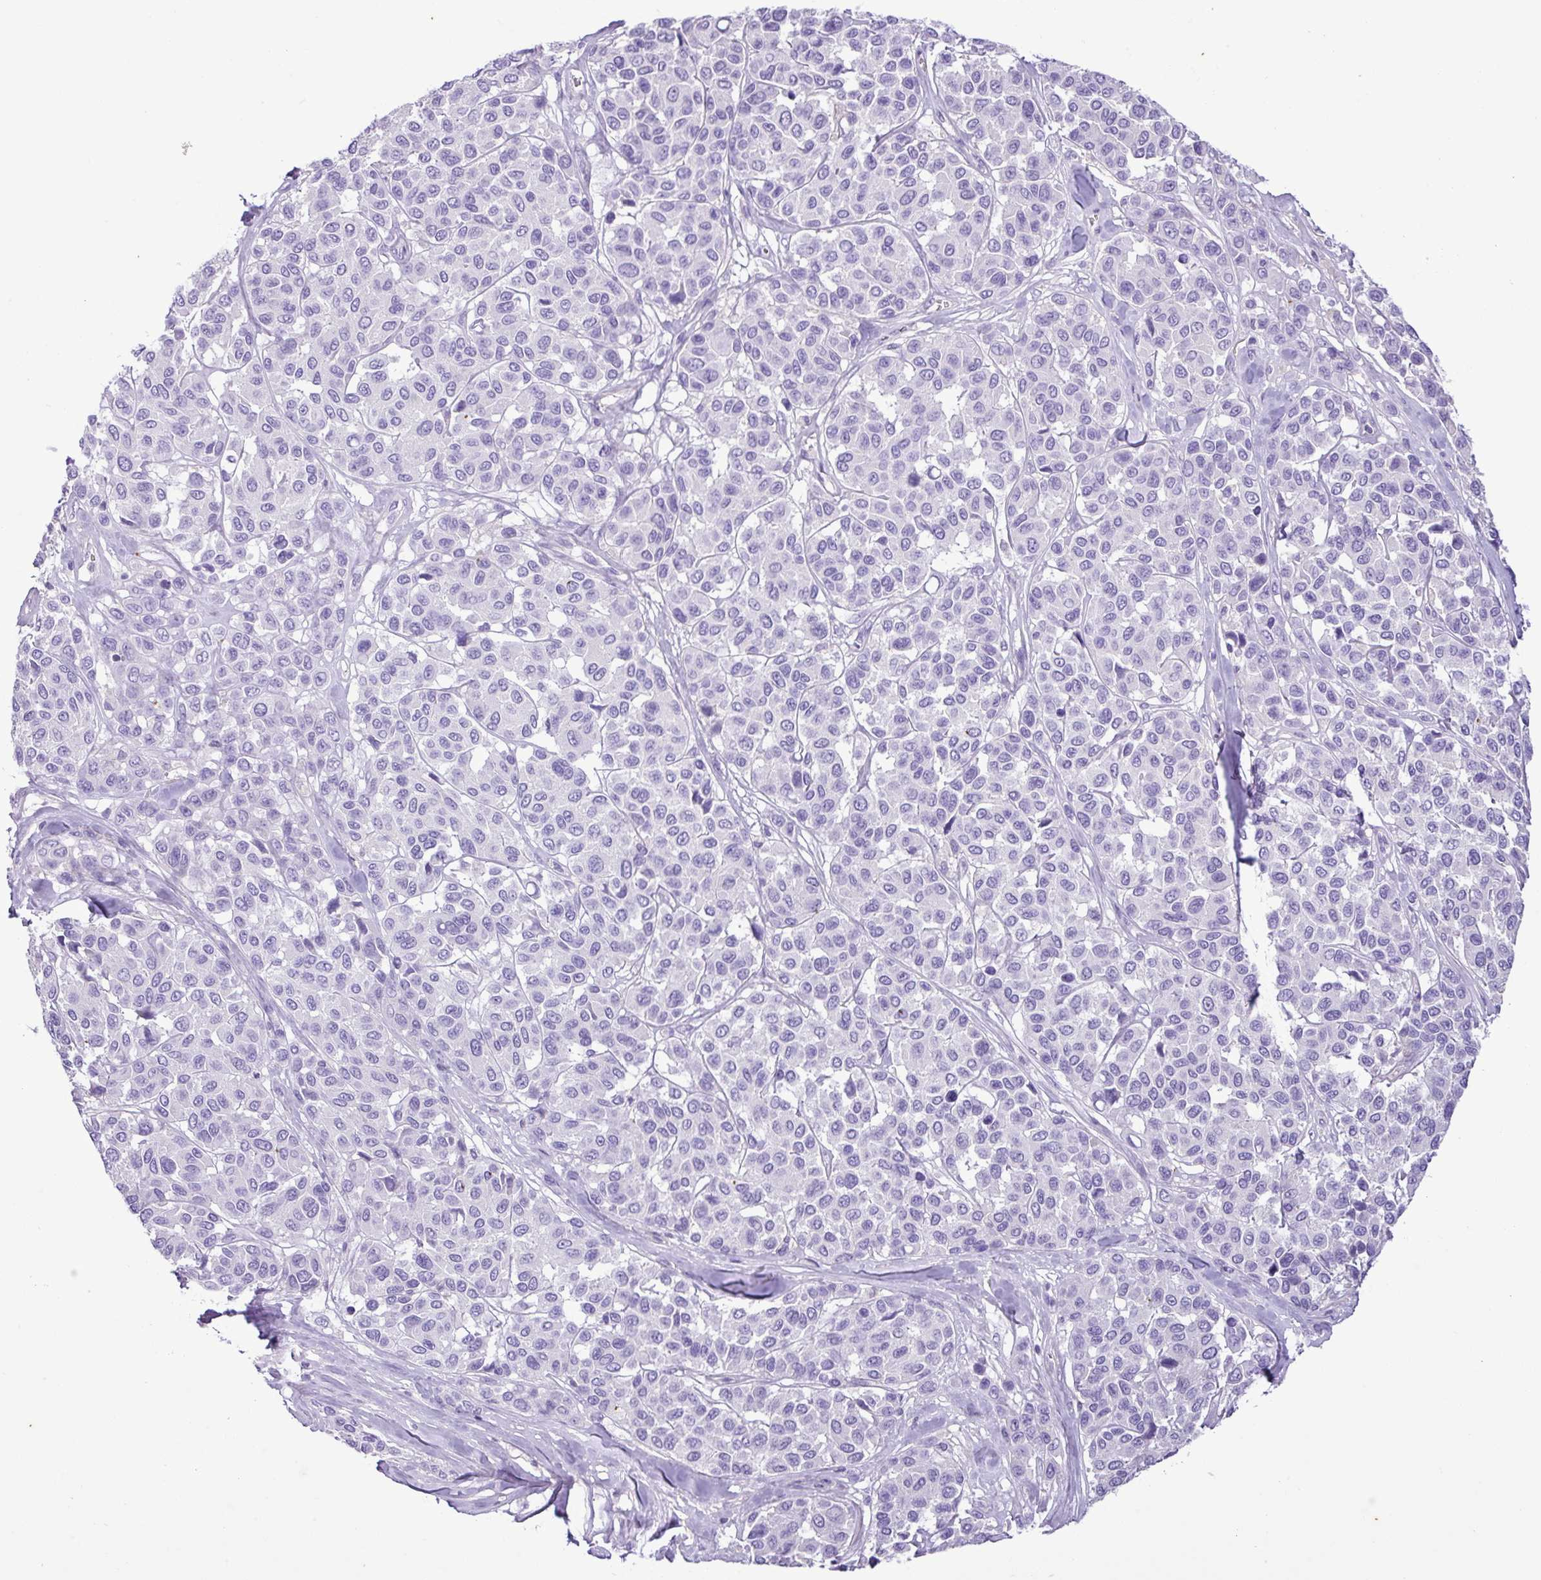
{"staining": {"intensity": "negative", "quantity": "none", "location": "none"}, "tissue": "melanoma", "cell_type": "Tumor cells", "image_type": "cancer", "snomed": [{"axis": "morphology", "description": "Malignant melanoma, NOS"}, {"axis": "topography", "description": "Skin"}], "caption": "Tumor cells are negative for protein expression in human melanoma. The staining is performed using DAB (3,3'-diaminobenzidine) brown chromogen with nuclei counter-stained in using hematoxylin.", "gene": "ZNF334", "patient": {"sex": "female", "age": 66}}